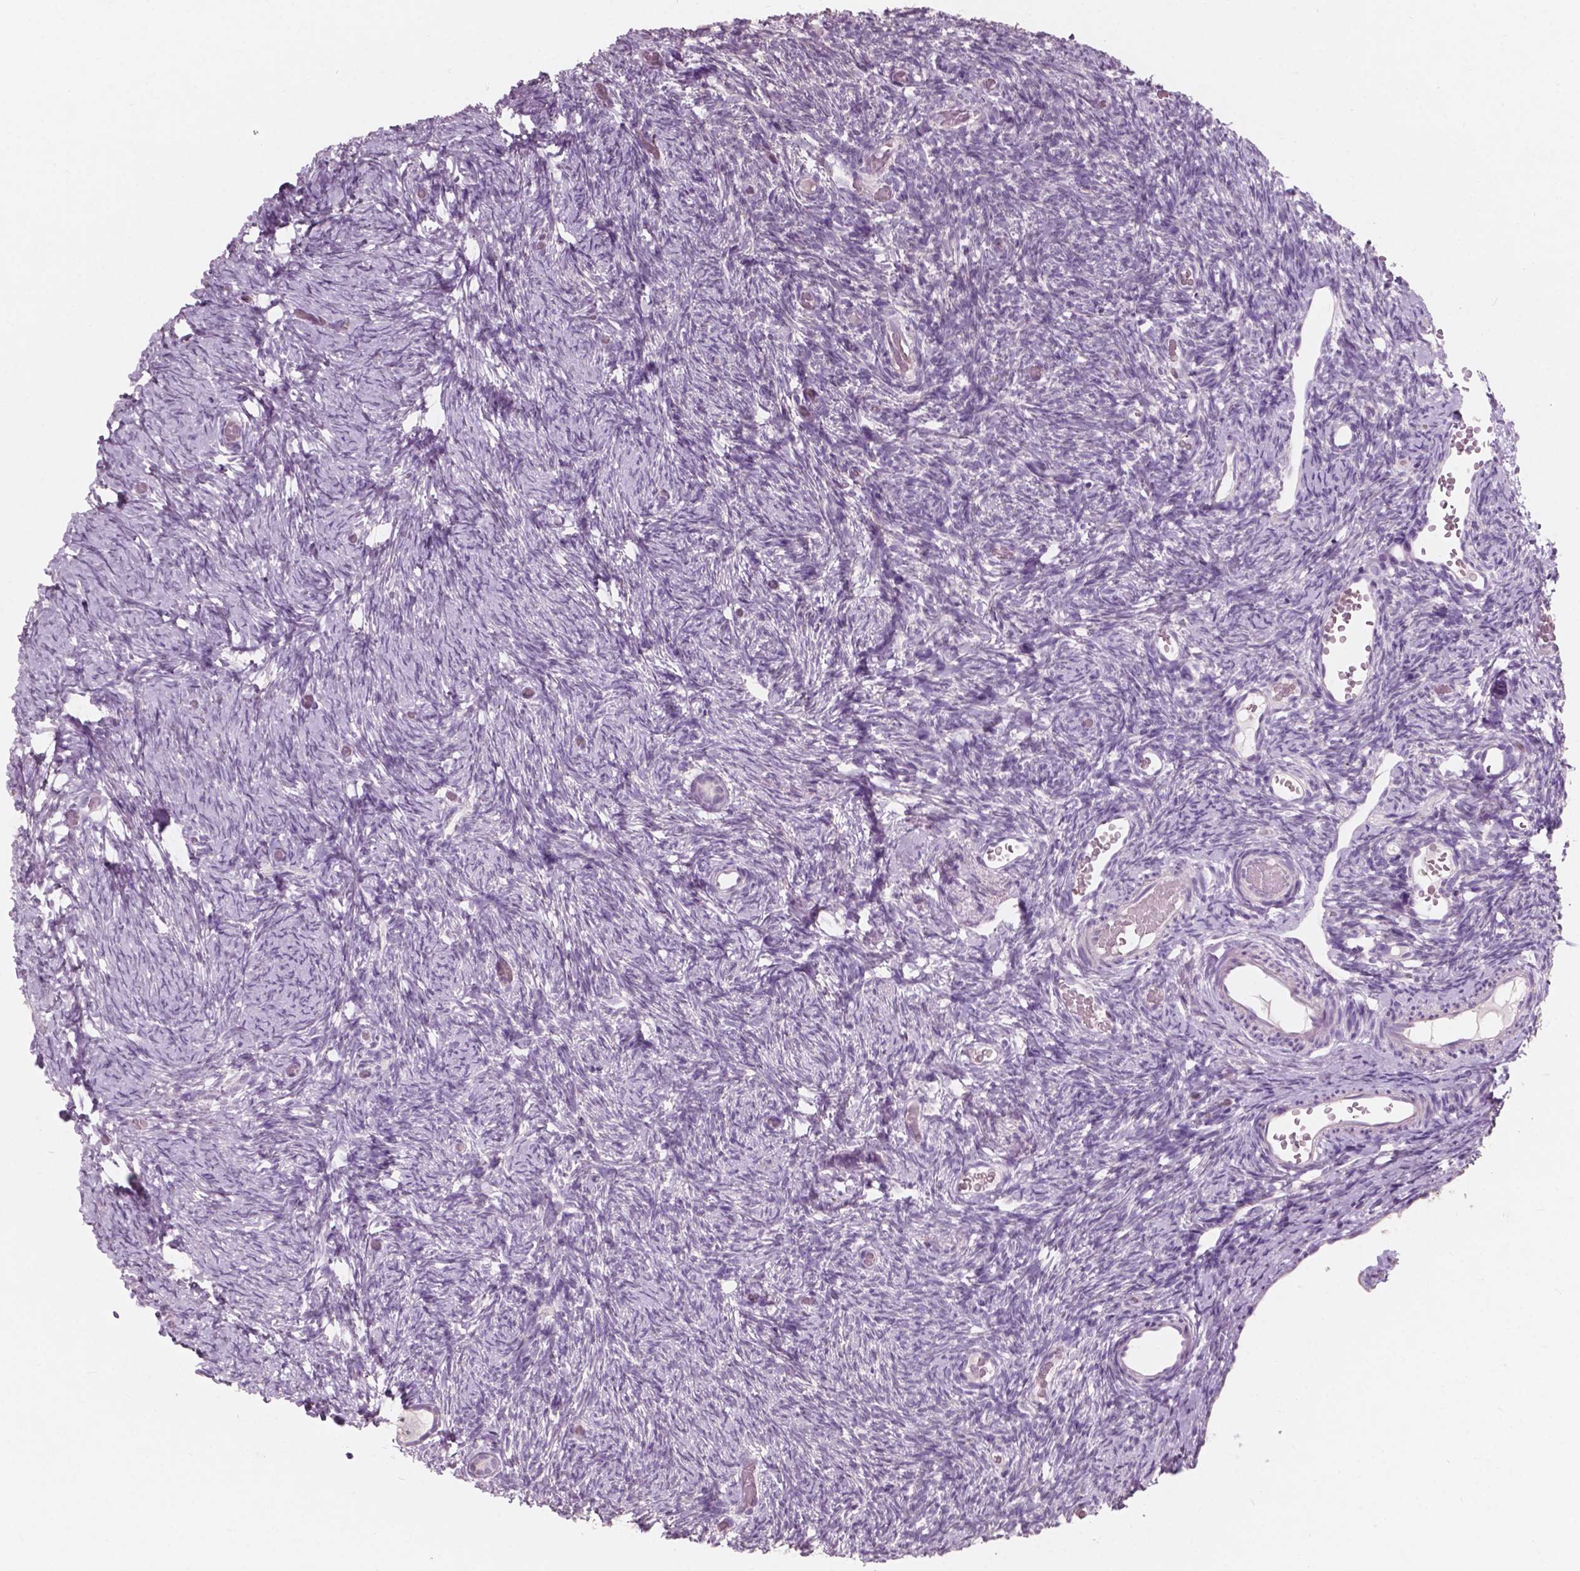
{"staining": {"intensity": "negative", "quantity": "none", "location": "none"}, "tissue": "ovary", "cell_type": "Follicle cells", "image_type": "normal", "snomed": [{"axis": "morphology", "description": "Normal tissue, NOS"}, {"axis": "topography", "description": "Ovary"}], "caption": "Human ovary stained for a protein using immunohistochemistry (IHC) exhibits no positivity in follicle cells.", "gene": "AWAT1", "patient": {"sex": "female", "age": 39}}